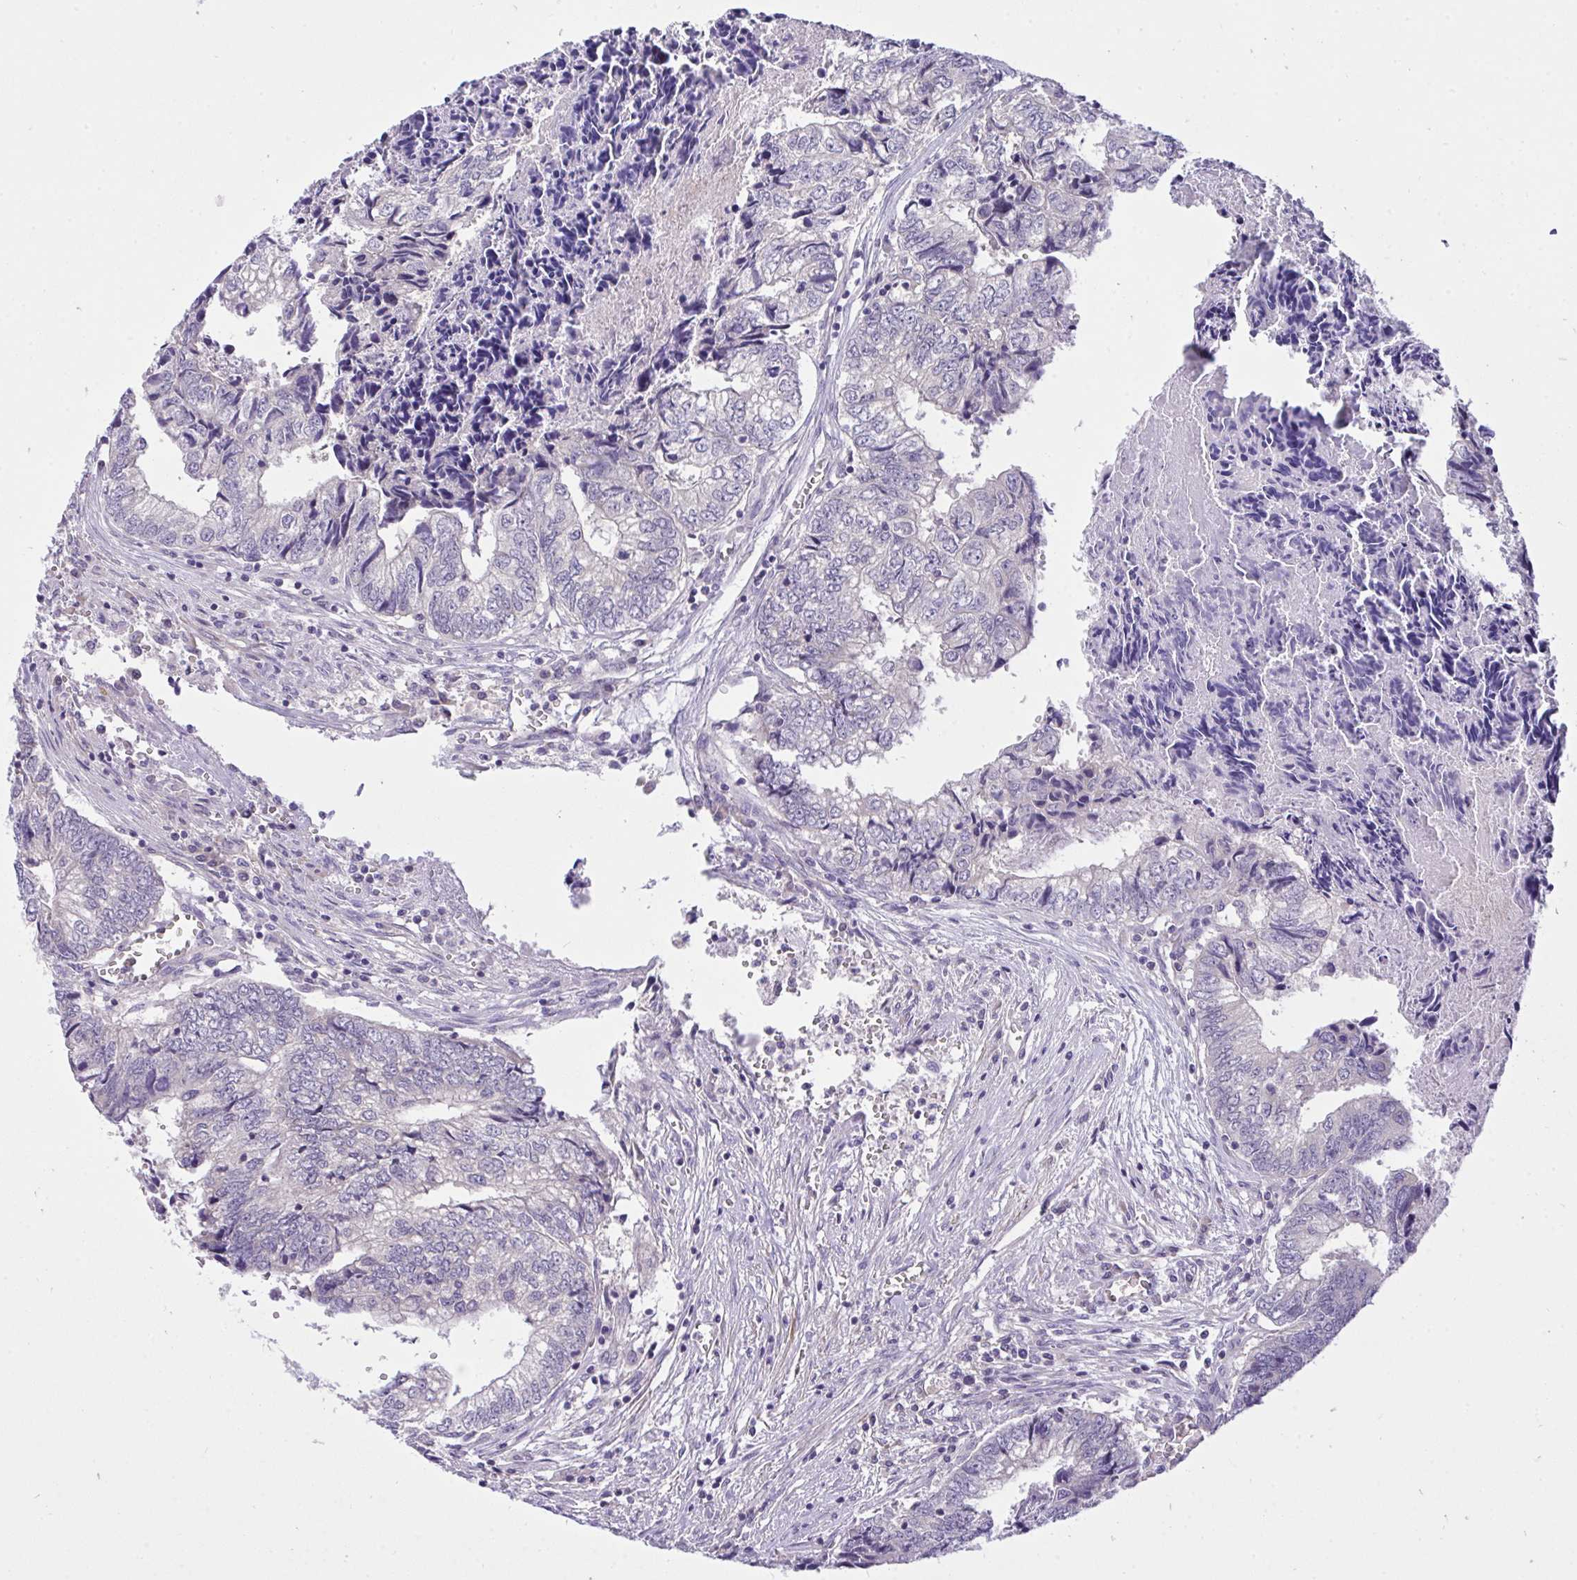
{"staining": {"intensity": "negative", "quantity": "none", "location": "none"}, "tissue": "colorectal cancer", "cell_type": "Tumor cells", "image_type": "cancer", "snomed": [{"axis": "morphology", "description": "Adenocarcinoma, NOS"}, {"axis": "topography", "description": "Colon"}], "caption": "An immunohistochemistry micrograph of colorectal cancer is shown. There is no staining in tumor cells of colorectal cancer.", "gene": "C19orf54", "patient": {"sex": "male", "age": 86}}